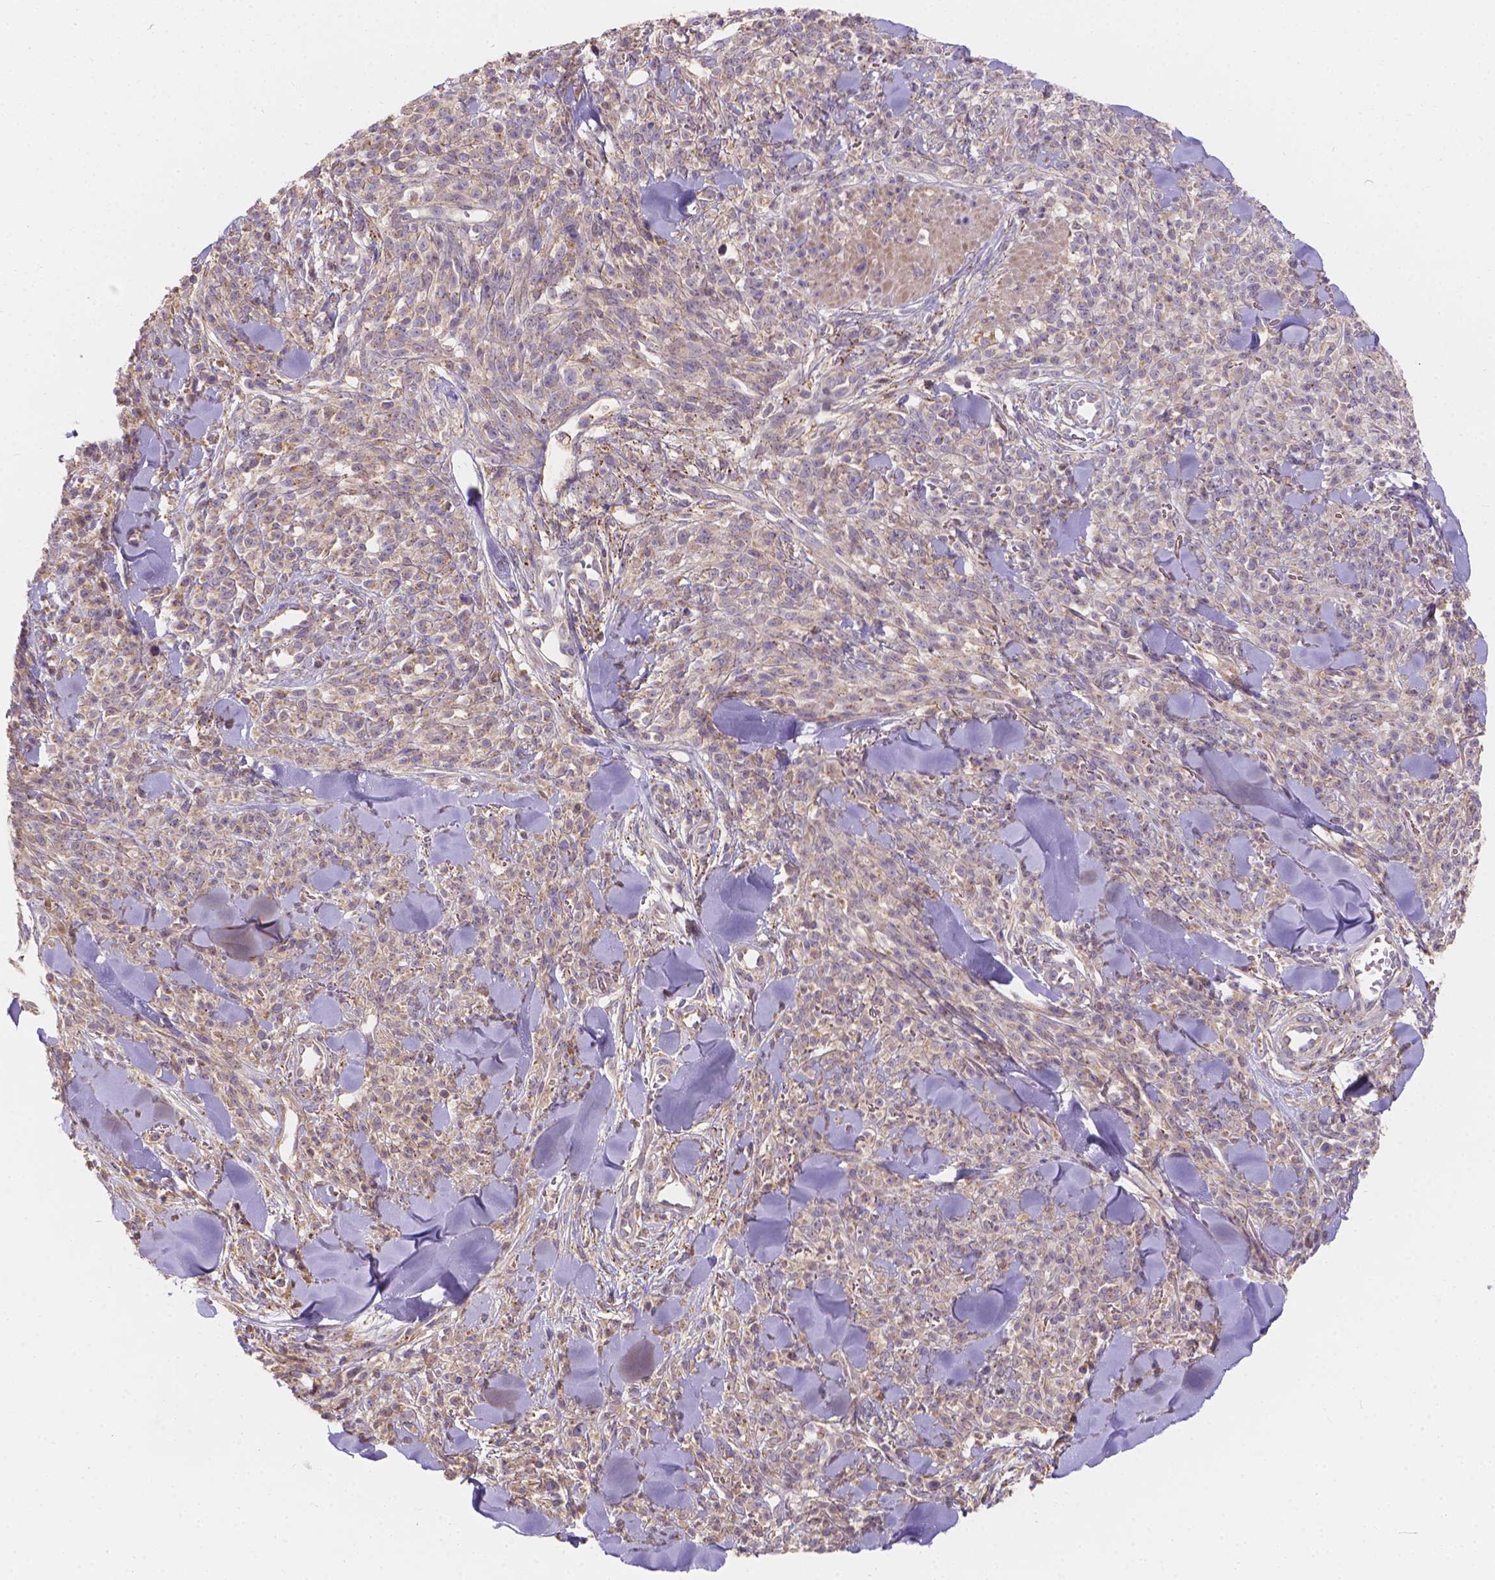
{"staining": {"intensity": "moderate", "quantity": ">75%", "location": "cytoplasmic/membranous"}, "tissue": "melanoma", "cell_type": "Tumor cells", "image_type": "cancer", "snomed": [{"axis": "morphology", "description": "Malignant melanoma, NOS"}, {"axis": "topography", "description": "Skin"}, {"axis": "topography", "description": "Skin of trunk"}], "caption": "Brown immunohistochemical staining in malignant melanoma reveals moderate cytoplasmic/membranous expression in approximately >75% of tumor cells. Nuclei are stained in blue.", "gene": "CDK10", "patient": {"sex": "male", "age": 74}}